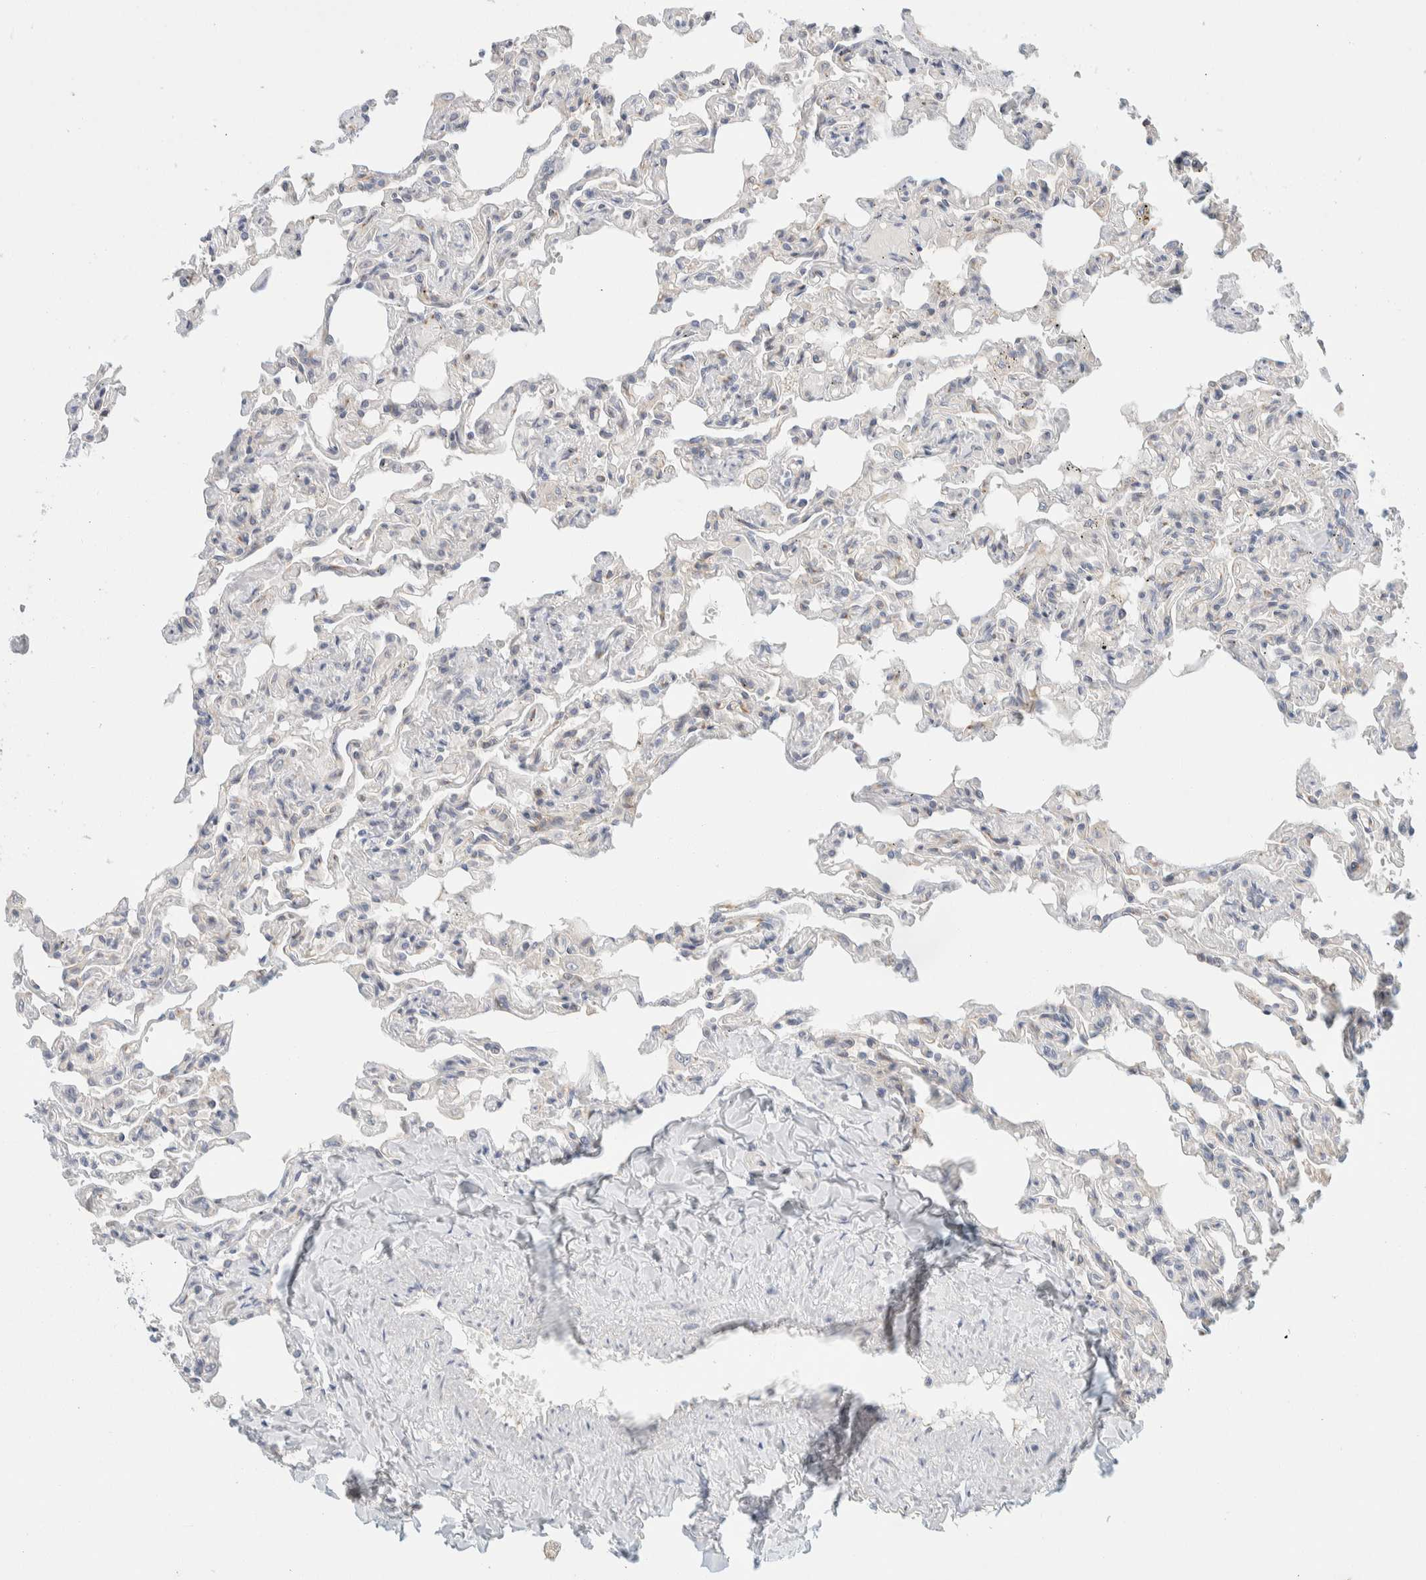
{"staining": {"intensity": "negative", "quantity": "none", "location": "none"}, "tissue": "lung", "cell_type": "Alveolar cells", "image_type": "normal", "snomed": [{"axis": "morphology", "description": "Normal tissue, NOS"}, {"axis": "topography", "description": "Lung"}], "caption": "High power microscopy photomicrograph of an immunohistochemistry photomicrograph of unremarkable lung, revealing no significant expression in alveolar cells. The staining is performed using DAB brown chromogen with nuclei counter-stained in using hematoxylin.", "gene": "TMEM184B", "patient": {"sex": "male", "age": 21}}